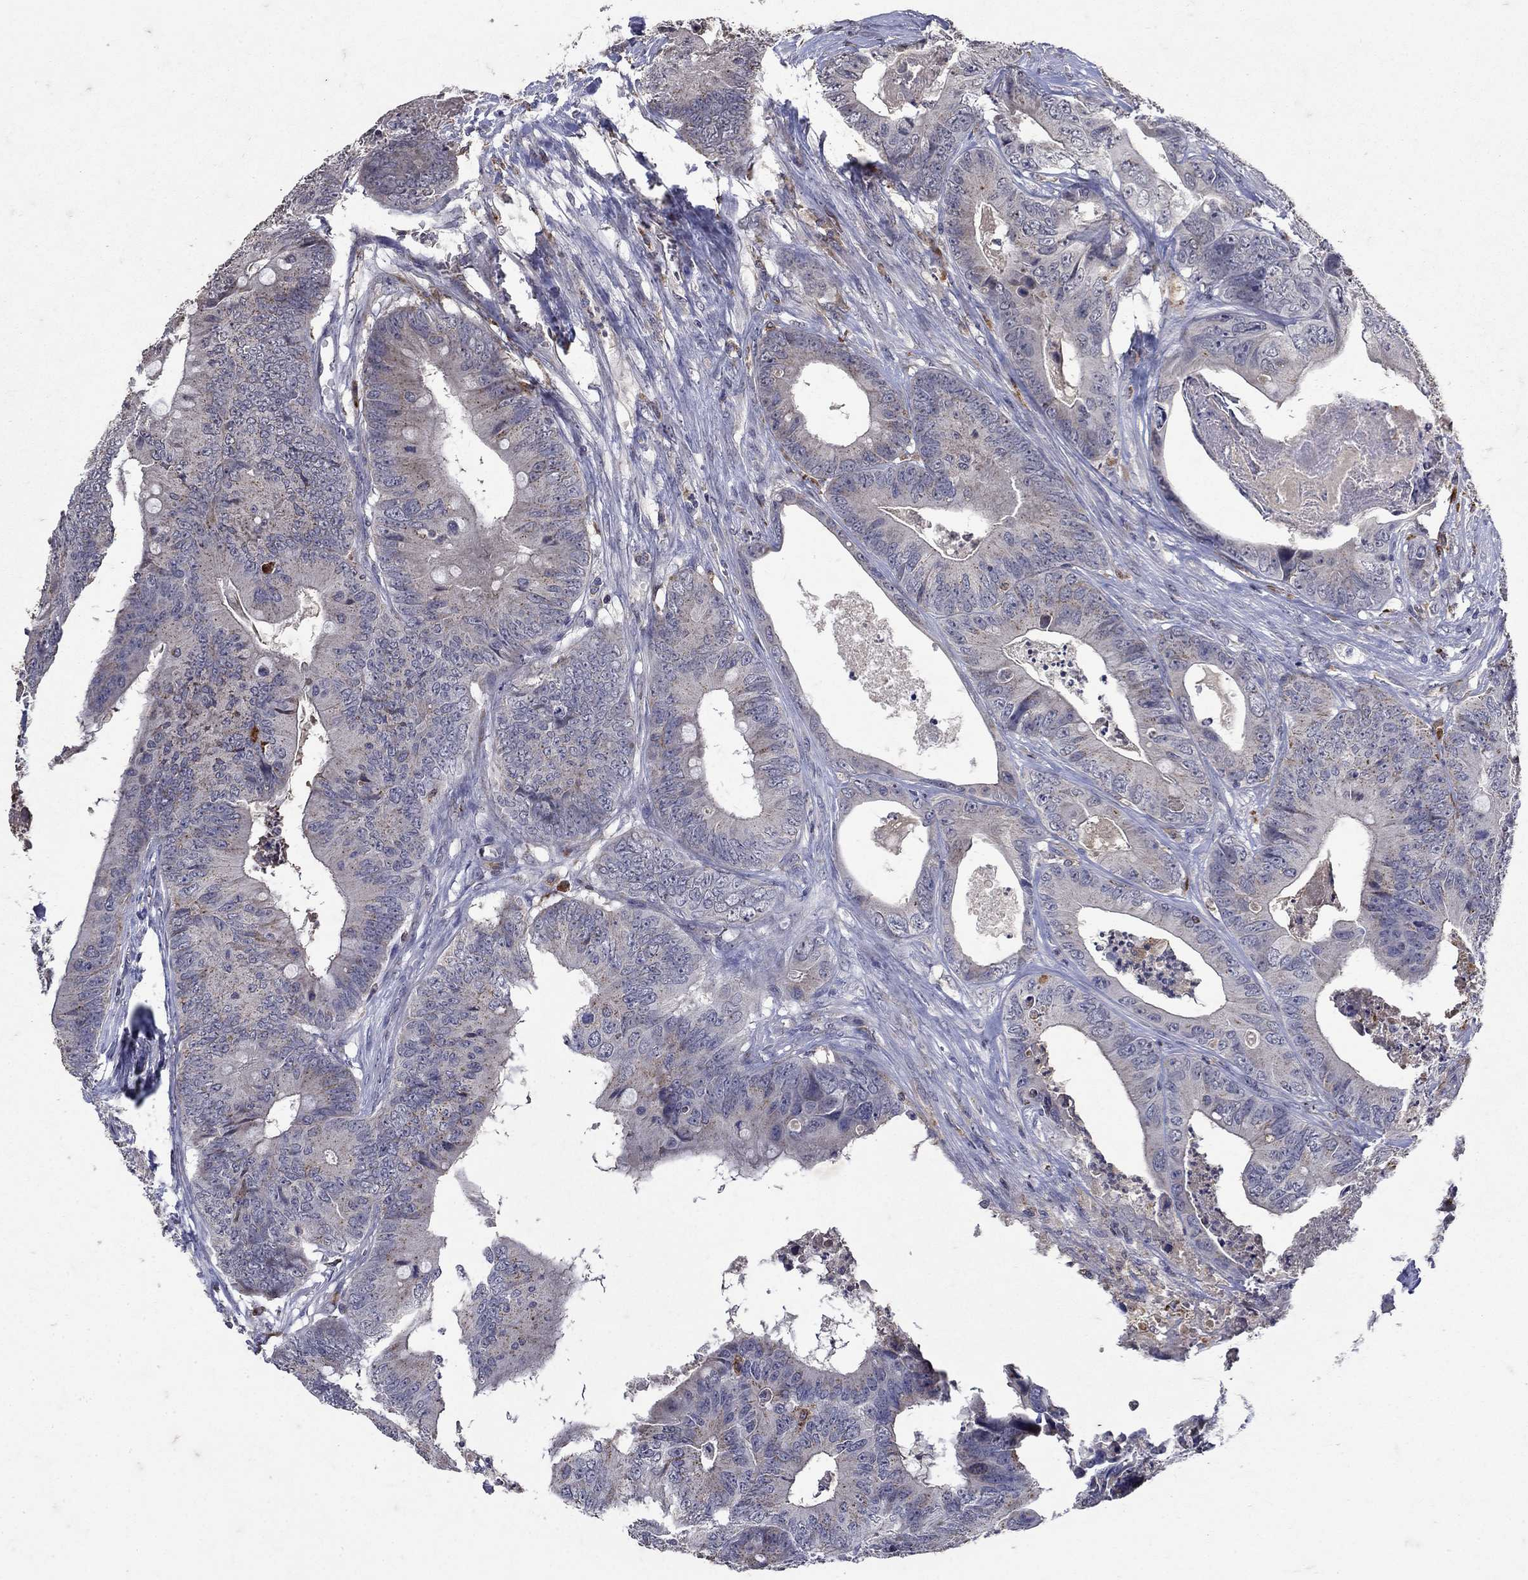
{"staining": {"intensity": "negative", "quantity": "none", "location": "none"}, "tissue": "colorectal cancer", "cell_type": "Tumor cells", "image_type": "cancer", "snomed": [{"axis": "morphology", "description": "Adenocarcinoma, NOS"}, {"axis": "topography", "description": "Colon"}], "caption": "A photomicrograph of human colorectal cancer is negative for staining in tumor cells.", "gene": "NPC2", "patient": {"sex": "male", "age": 84}}